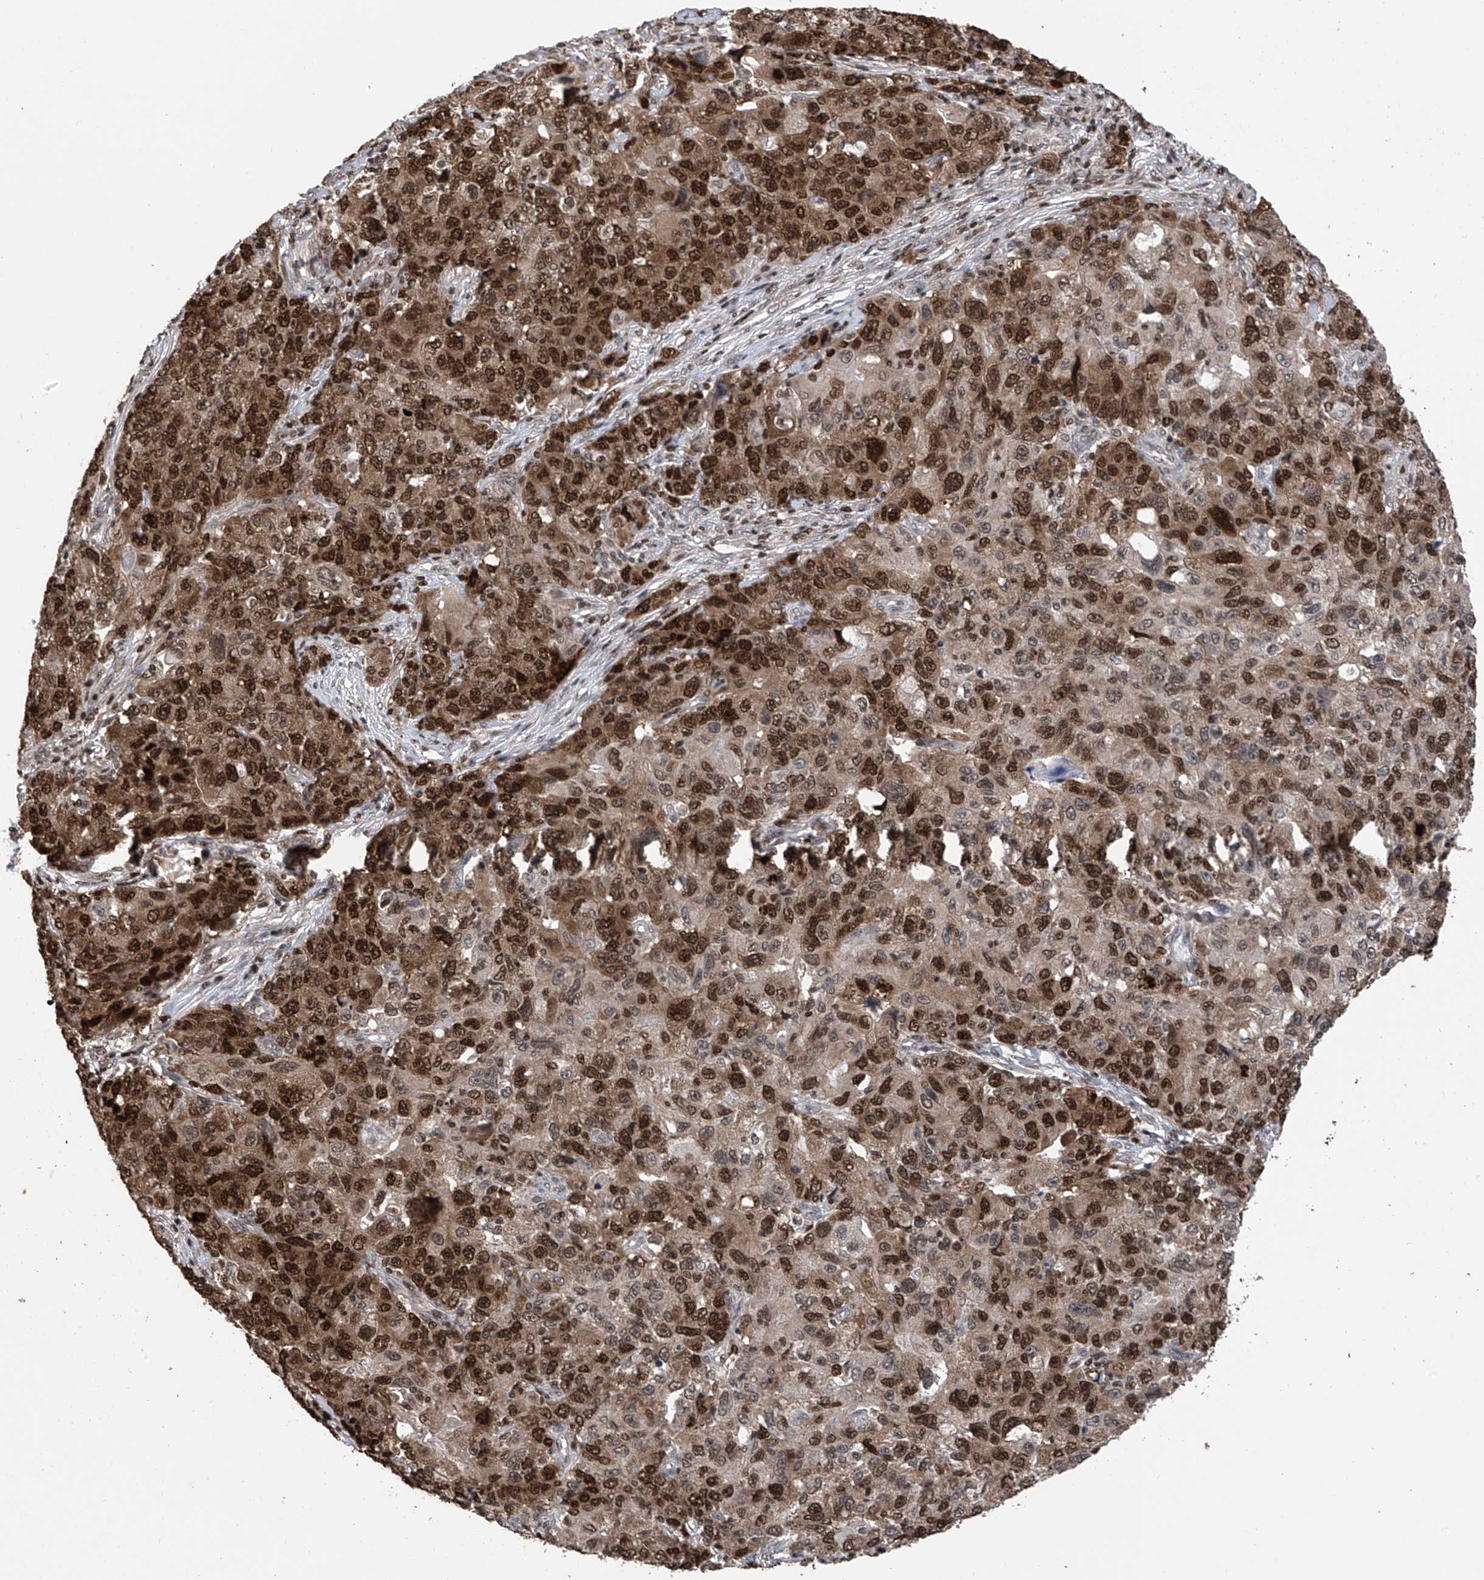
{"staining": {"intensity": "strong", "quantity": "25%-75%", "location": "cytoplasmic/membranous,nuclear"}, "tissue": "ovarian cancer", "cell_type": "Tumor cells", "image_type": "cancer", "snomed": [{"axis": "morphology", "description": "Carcinoma, endometroid"}, {"axis": "topography", "description": "Ovary"}], "caption": "Endometroid carcinoma (ovarian) was stained to show a protein in brown. There is high levels of strong cytoplasmic/membranous and nuclear positivity in about 25%-75% of tumor cells. (DAB (3,3'-diaminobenzidine) = brown stain, brightfield microscopy at high magnification).", "gene": "DNAJC9", "patient": {"sex": "female", "age": 42}}